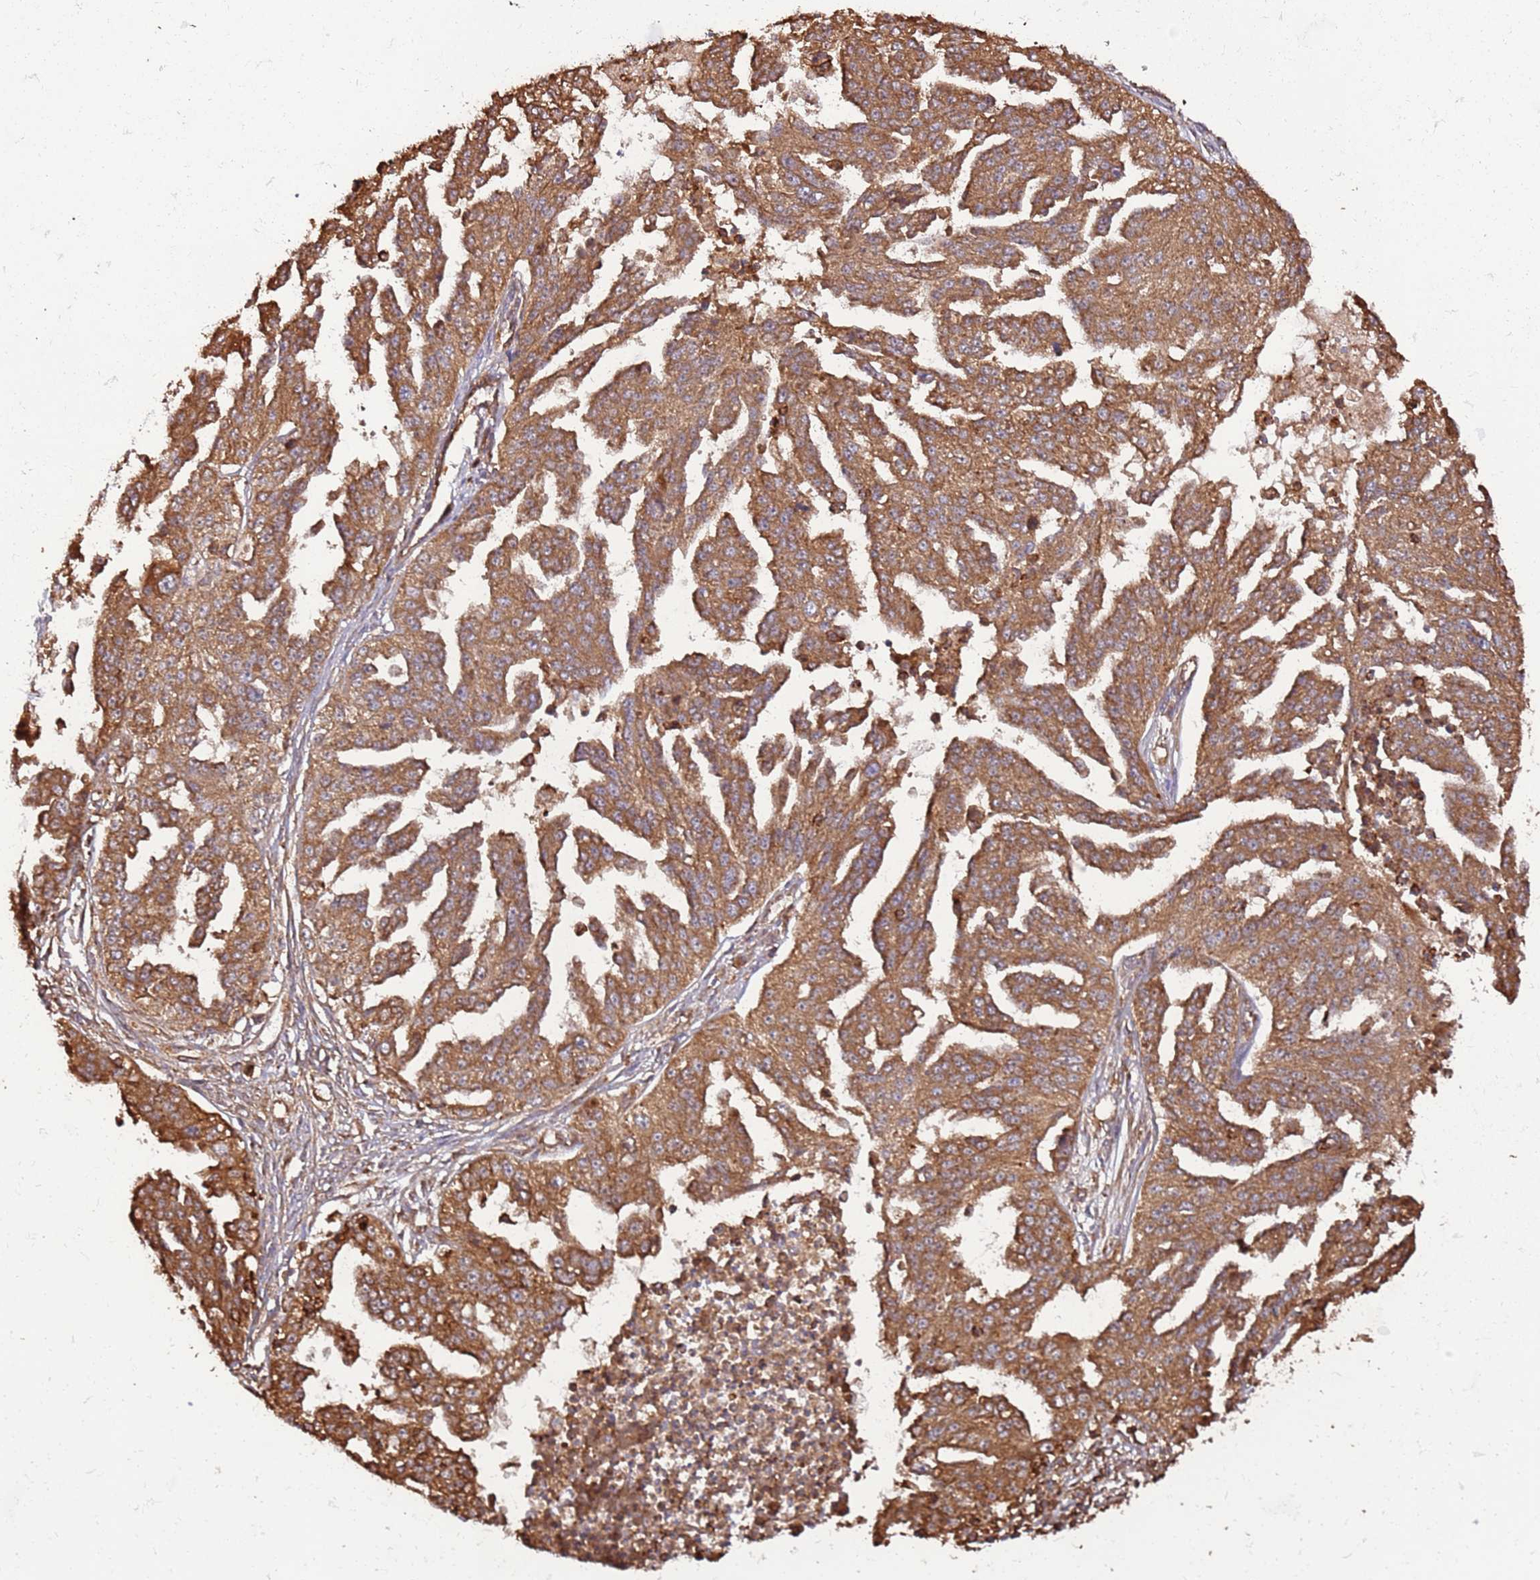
{"staining": {"intensity": "moderate", "quantity": ">75%", "location": "cytoplasmic/membranous"}, "tissue": "ovarian cancer", "cell_type": "Tumor cells", "image_type": "cancer", "snomed": [{"axis": "morphology", "description": "Cystadenocarcinoma, serous, NOS"}, {"axis": "topography", "description": "Ovary"}], "caption": "The micrograph displays staining of serous cystadenocarcinoma (ovarian), revealing moderate cytoplasmic/membranous protein expression (brown color) within tumor cells.", "gene": "ACVR2A", "patient": {"sex": "female", "age": 58}}